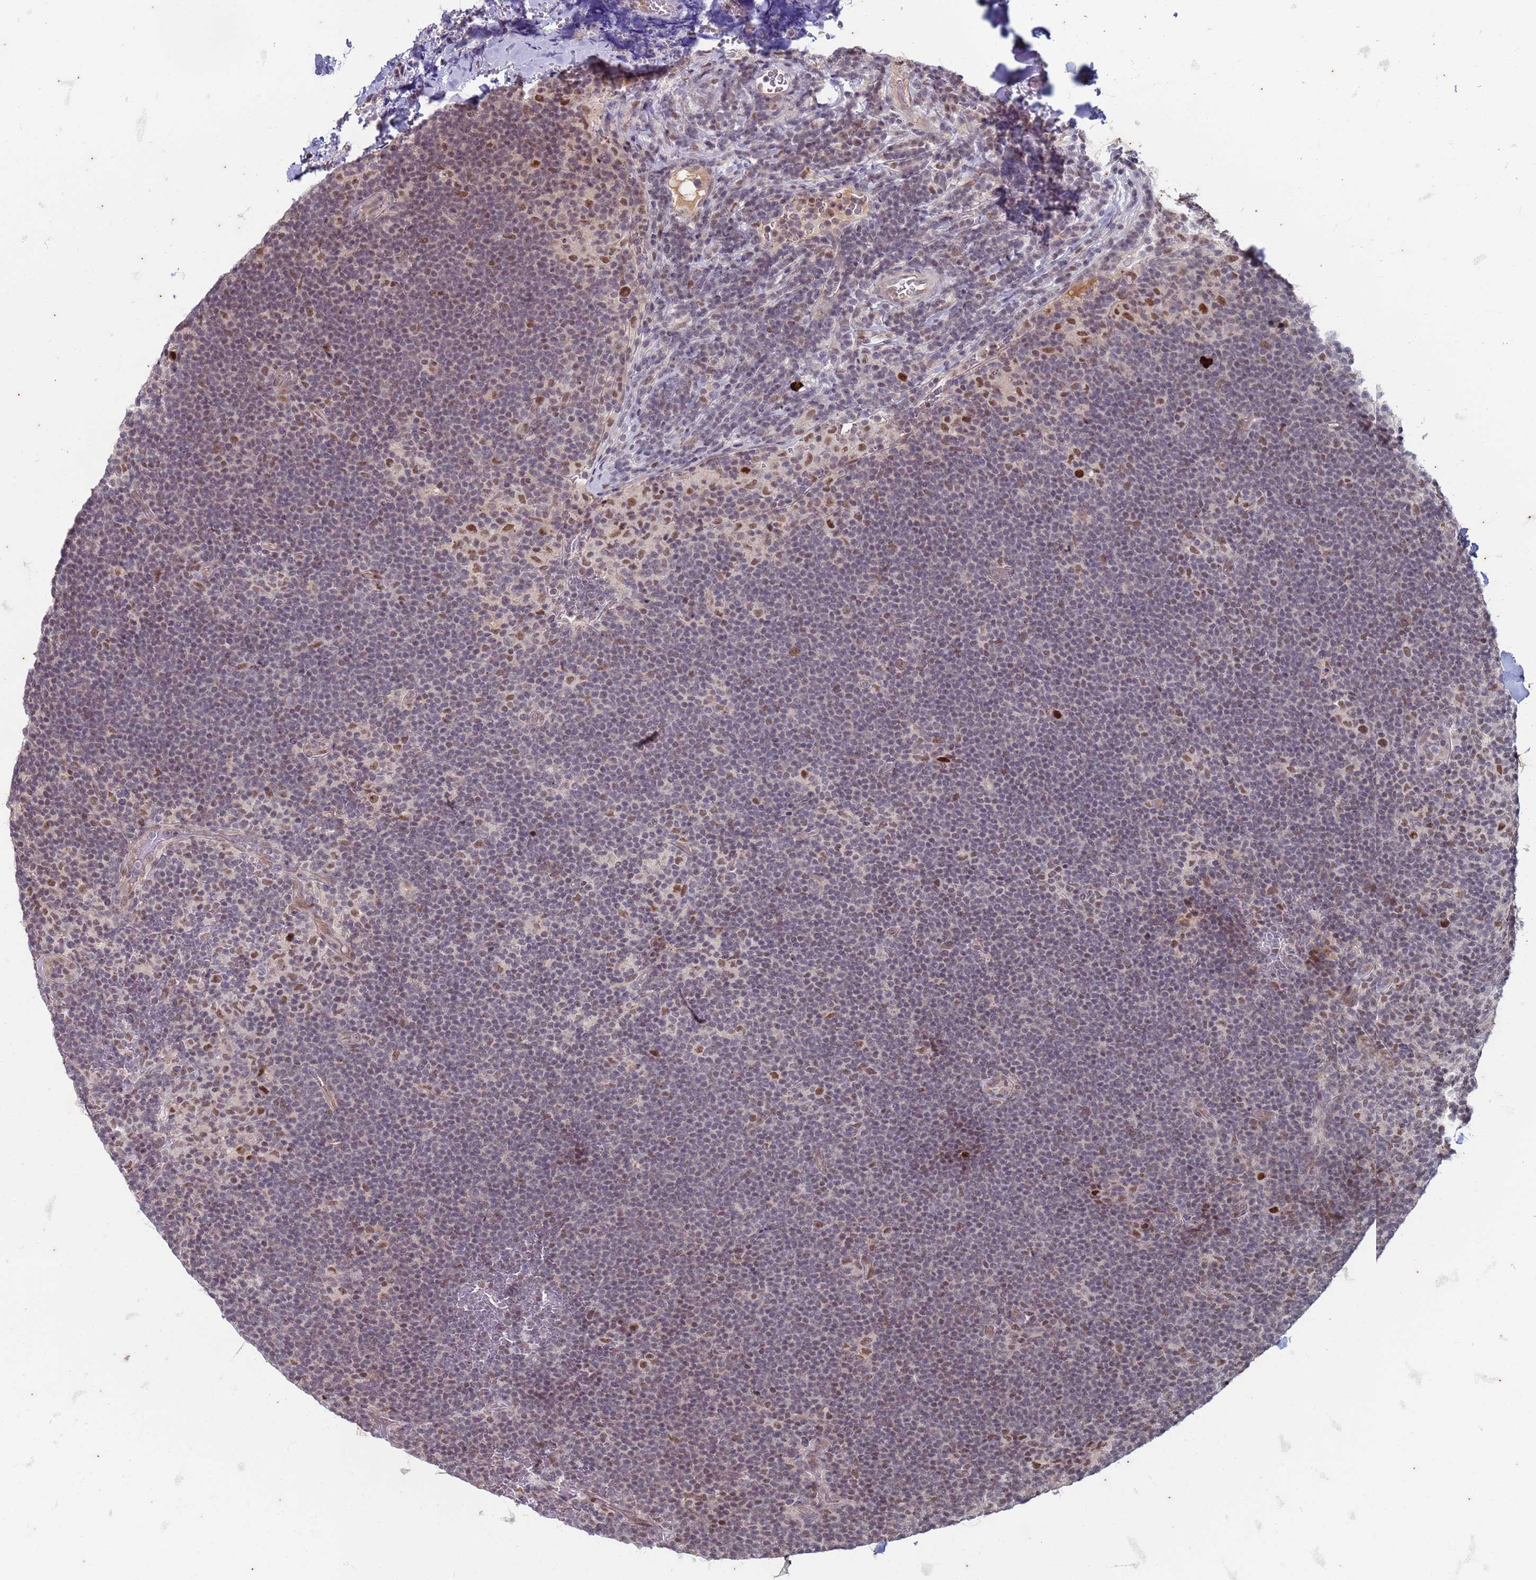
{"staining": {"intensity": "moderate", "quantity": ">75%", "location": "nuclear"}, "tissue": "lymphoma", "cell_type": "Tumor cells", "image_type": "cancer", "snomed": [{"axis": "morphology", "description": "Hodgkin's disease, NOS"}, {"axis": "topography", "description": "Lymph node"}], "caption": "An image showing moderate nuclear positivity in about >75% of tumor cells in Hodgkin's disease, as visualized by brown immunohistochemical staining.", "gene": "TRMT6", "patient": {"sex": "female", "age": 57}}